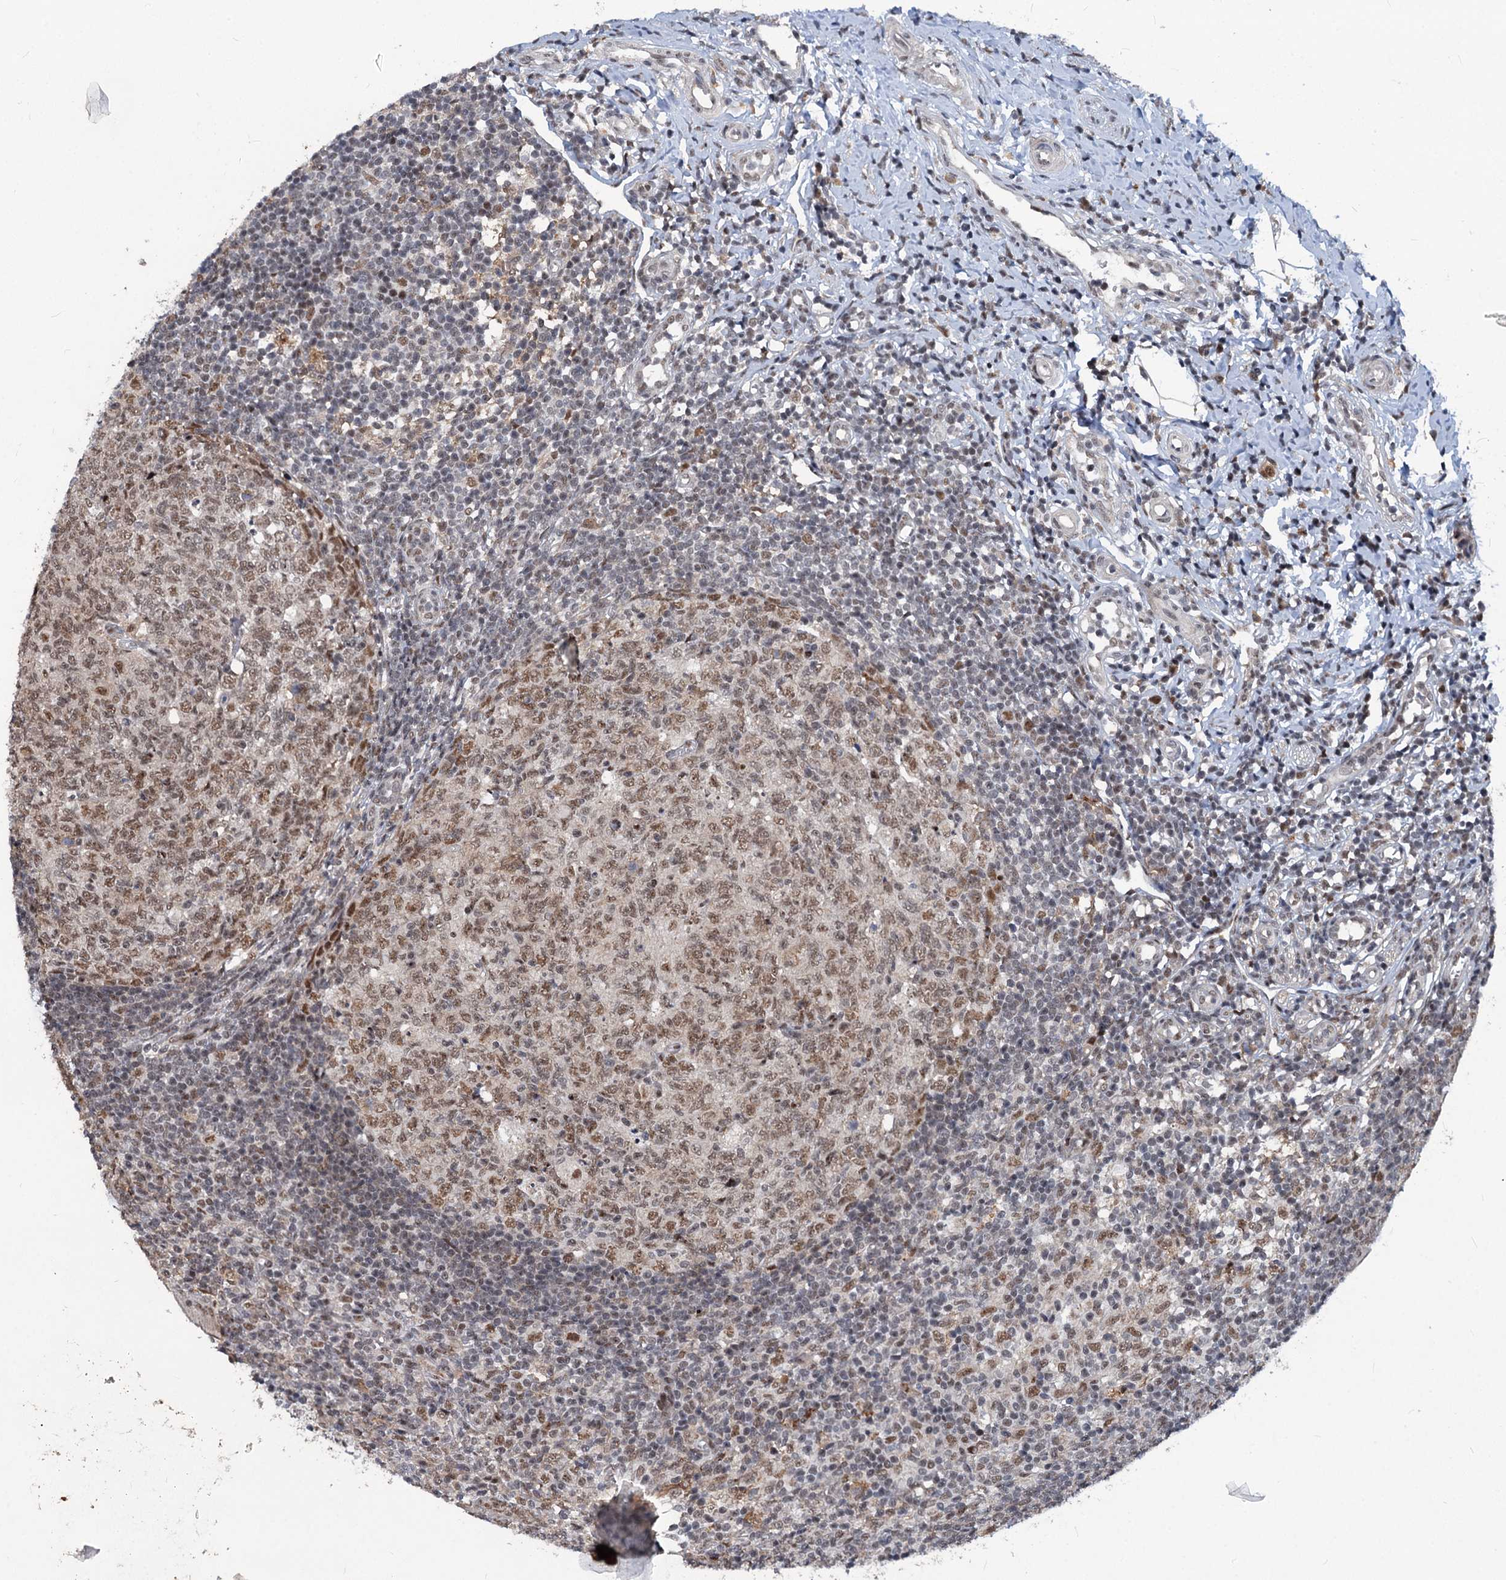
{"staining": {"intensity": "moderate", "quantity": ">75%", "location": "nuclear"}, "tissue": "appendix", "cell_type": "Glandular cells", "image_type": "normal", "snomed": [{"axis": "morphology", "description": "Normal tissue, NOS"}, {"axis": "topography", "description": "Appendix"}], "caption": "An immunohistochemistry image of benign tissue is shown. Protein staining in brown labels moderate nuclear positivity in appendix within glandular cells. Immunohistochemistry stains the protein of interest in brown and the nuclei are stained blue.", "gene": "PHF8", "patient": {"sex": "male", "age": 14}}